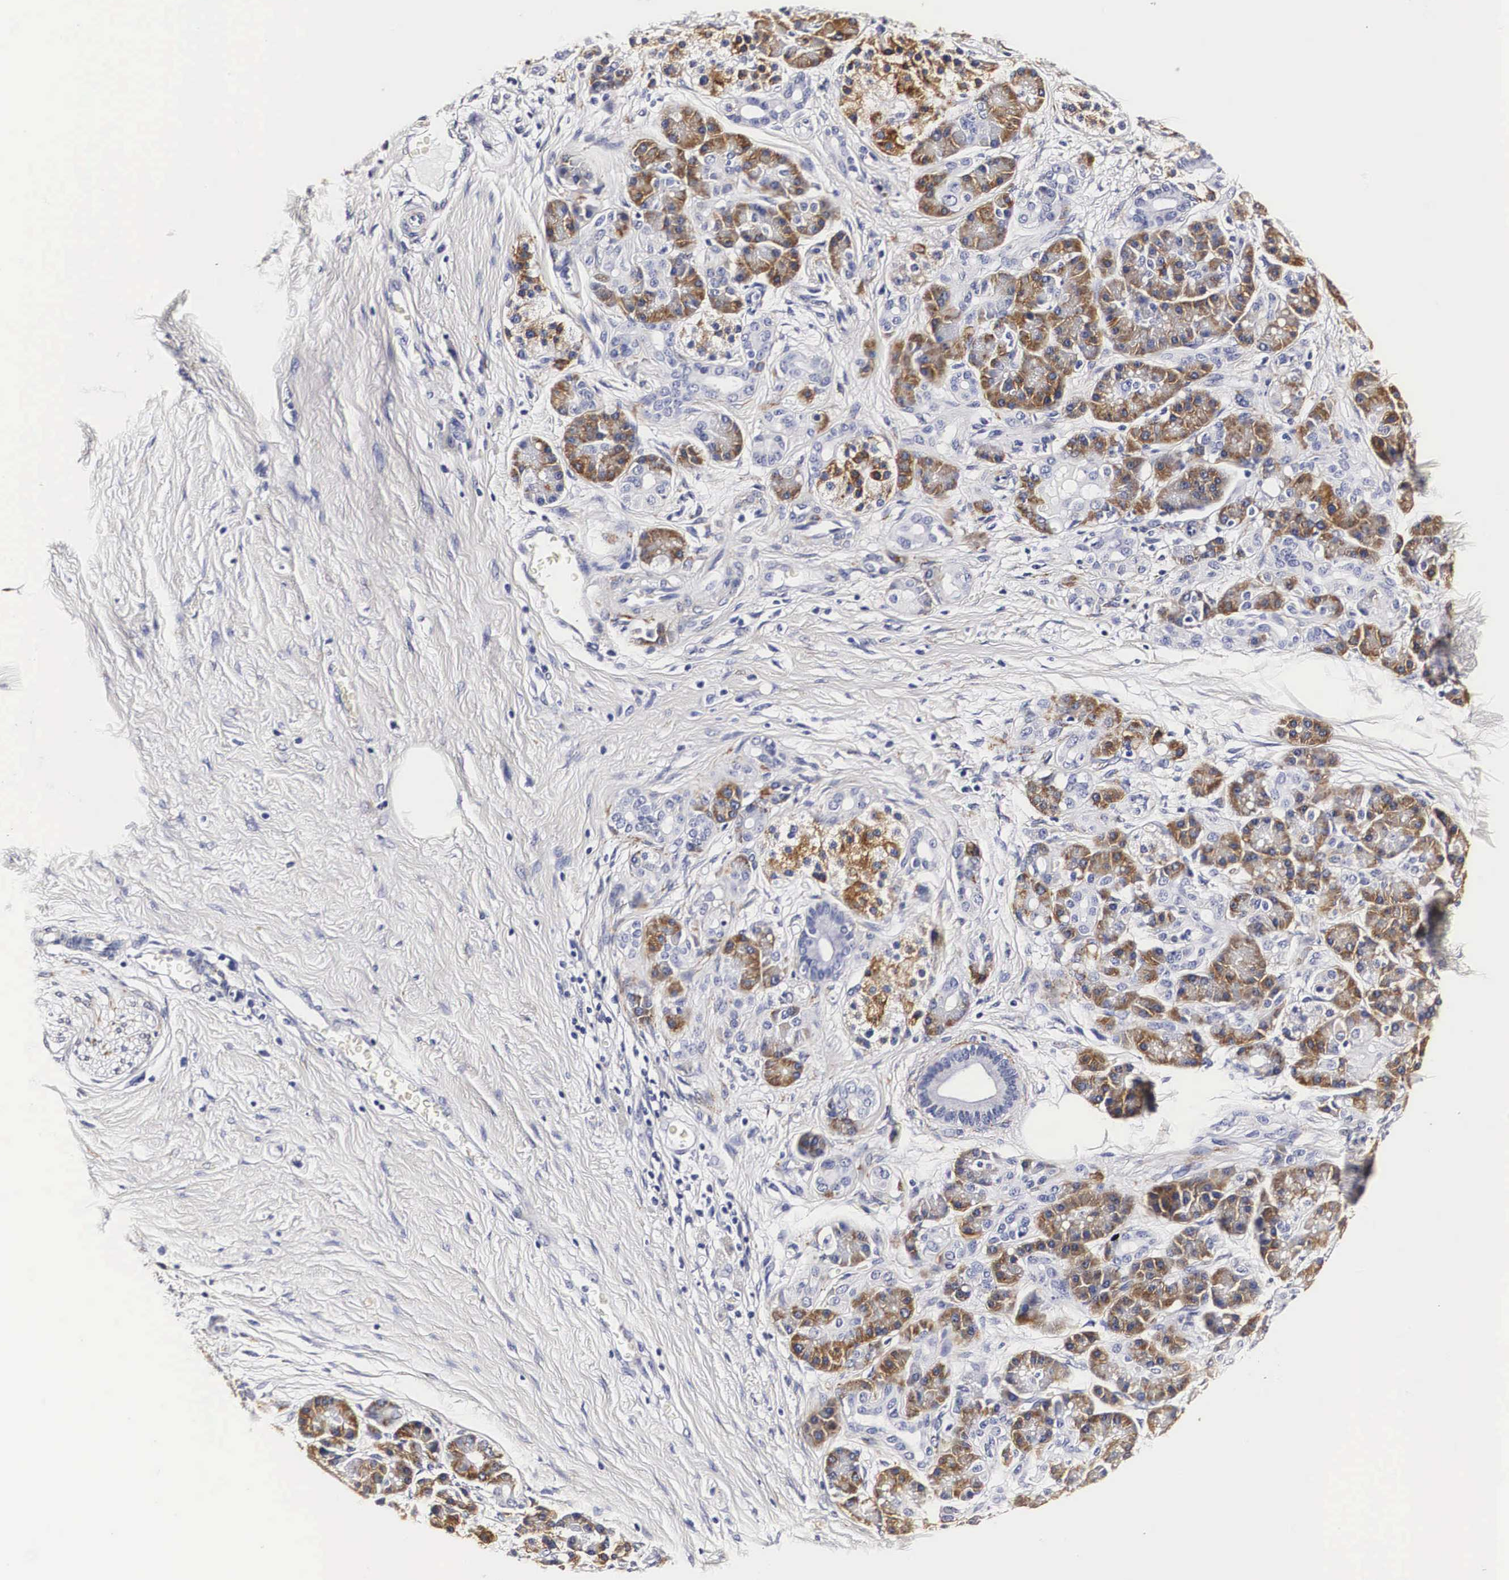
{"staining": {"intensity": "moderate", "quantity": ">75%", "location": "cytoplasmic/membranous"}, "tissue": "pancreatic cancer", "cell_type": "Tumor cells", "image_type": "cancer", "snomed": [{"axis": "morphology", "description": "Adenocarcinoma, NOS"}, {"axis": "topography", "description": "Pancreas"}], "caption": "Immunohistochemical staining of pancreatic cancer (adenocarcinoma) shows medium levels of moderate cytoplasmic/membranous protein positivity in approximately >75% of tumor cells.", "gene": "CKAP4", "patient": {"sex": "female", "age": 66}}